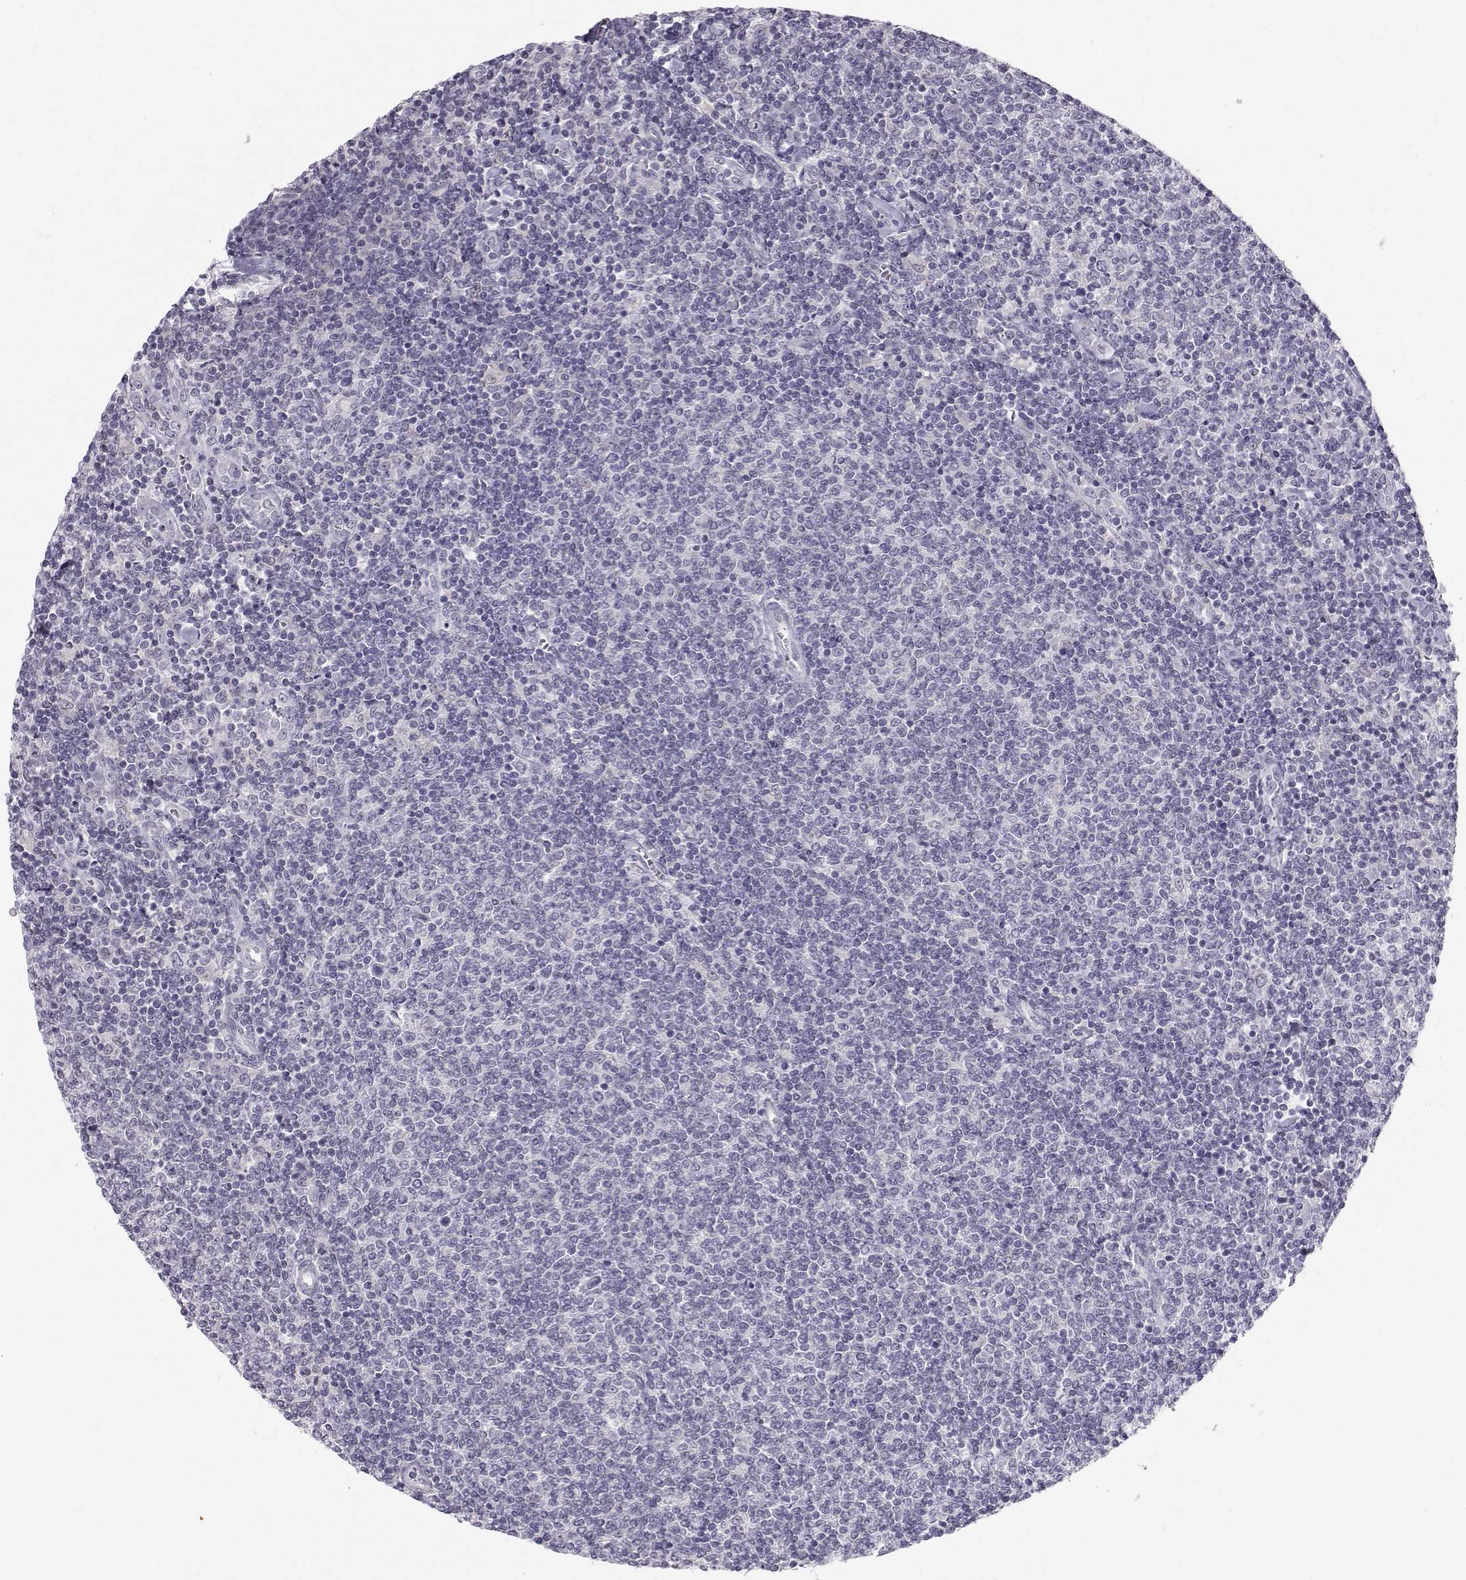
{"staining": {"intensity": "negative", "quantity": "none", "location": "none"}, "tissue": "lymphoma", "cell_type": "Tumor cells", "image_type": "cancer", "snomed": [{"axis": "morphology", "description": "Malignant lymphoma, non-Hodgkin's type, Low grade"}, {"axis": "topography", "description": "Lymph node"}], "caption": "Immunohistochemical staining of human lymphoma reveals no significant positivity in tumor cells. (Immunohistochemistry, brightfield microscopy, high magnification).", "gene": "ZNF185", "patient": {"sex": "male", "age": 52}}